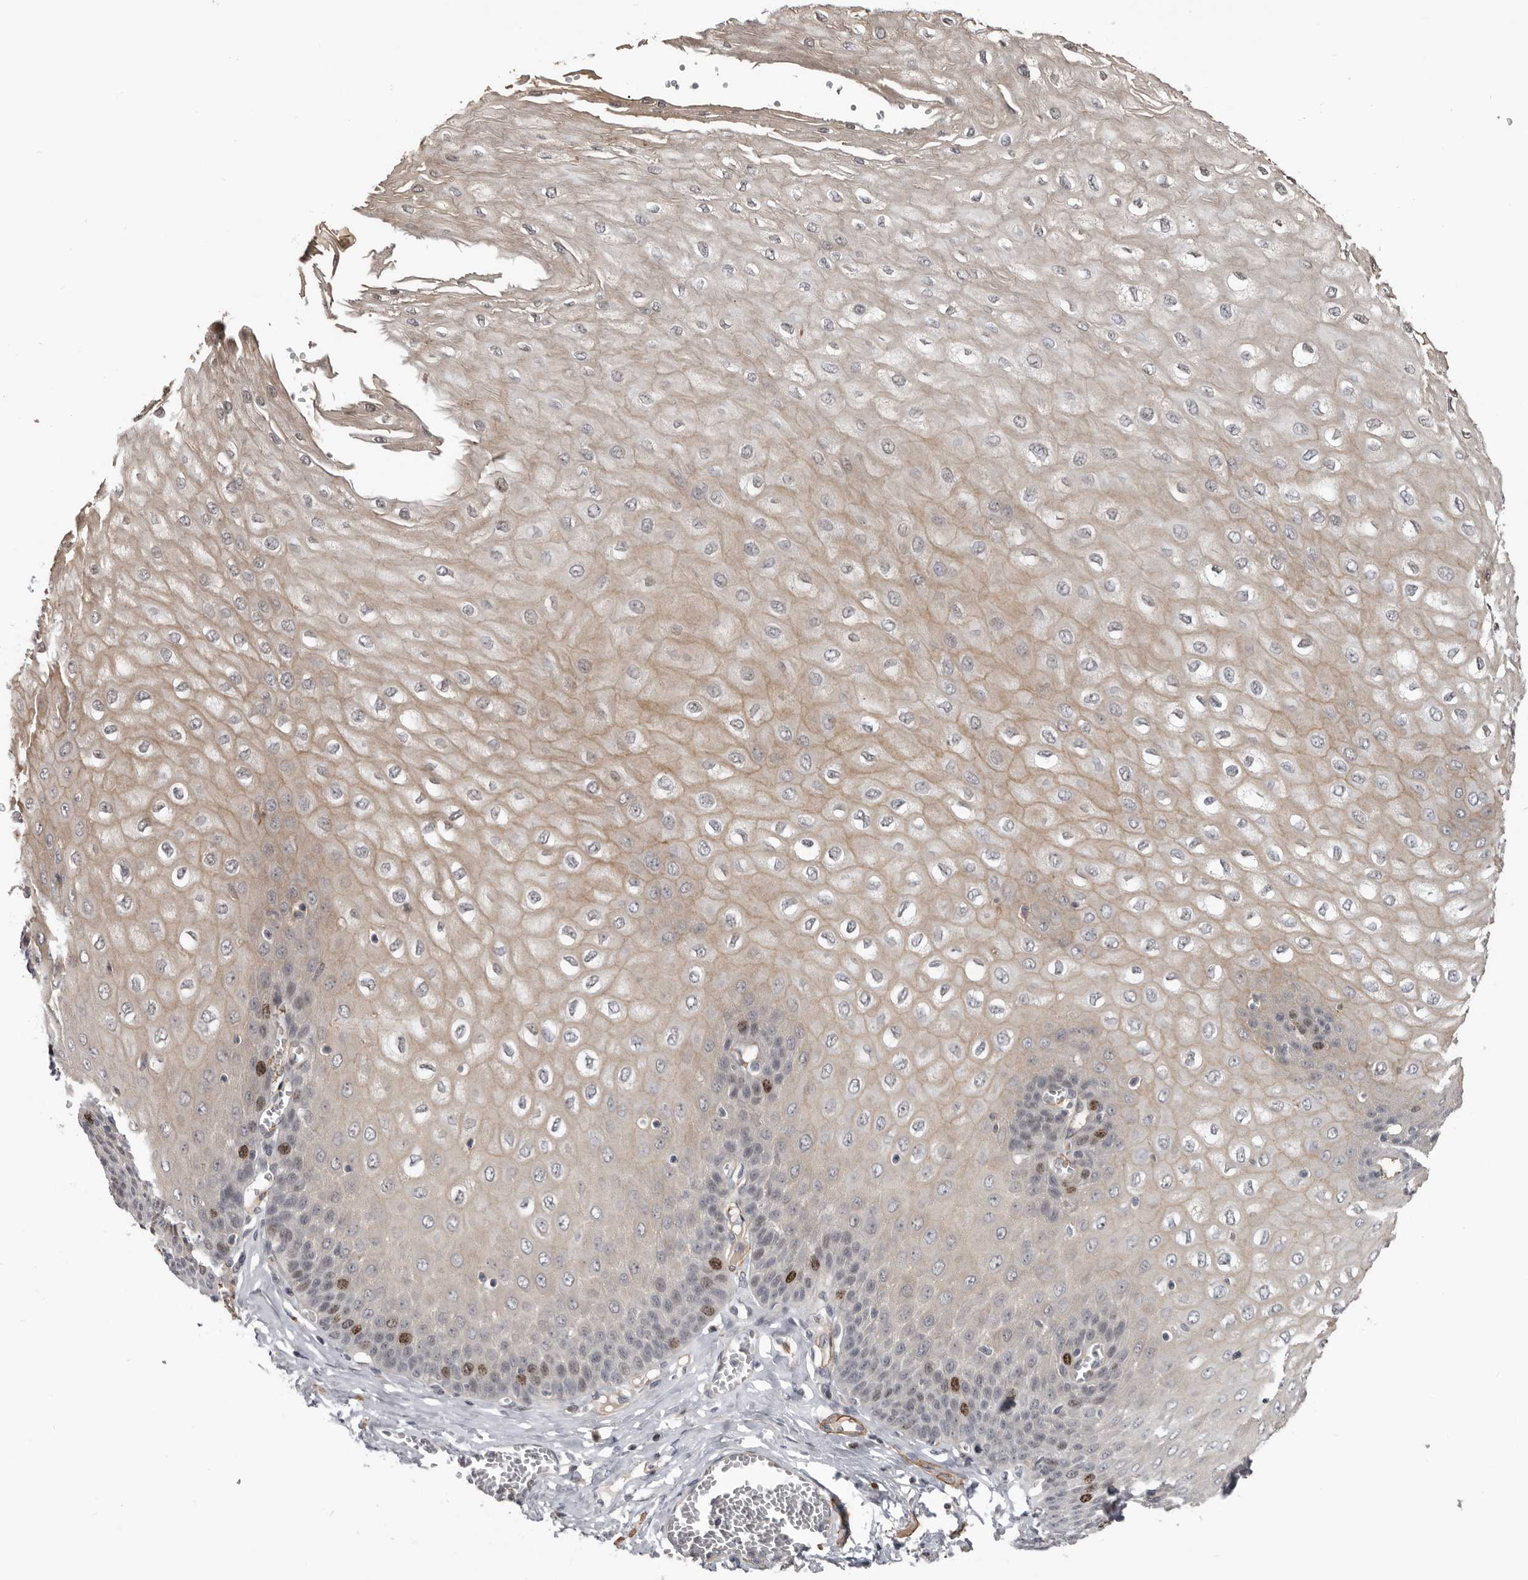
{"staining": {"intensity": "strong", "quantity": "<25%", "location": "cytoplasmic/membranous,nuclear"}, "tissue": "esophagus", "cell_type": "Squamous epithelial cells", "image_type": "normal", "snomed": [{"axis": "morphology", "description": "Normal tissue, NOS"}, {"axis": "topography", "description": "Esophagus"}], "caption": "Benign esophagus was stained to show a protein in brown. There is medium levels of strong cytoplasmic/membranous,nuclear staining in about <25% of squamous epithelial cells.", "gene": "CDCA8", "patient": {"sex": "male", "age": 60}}